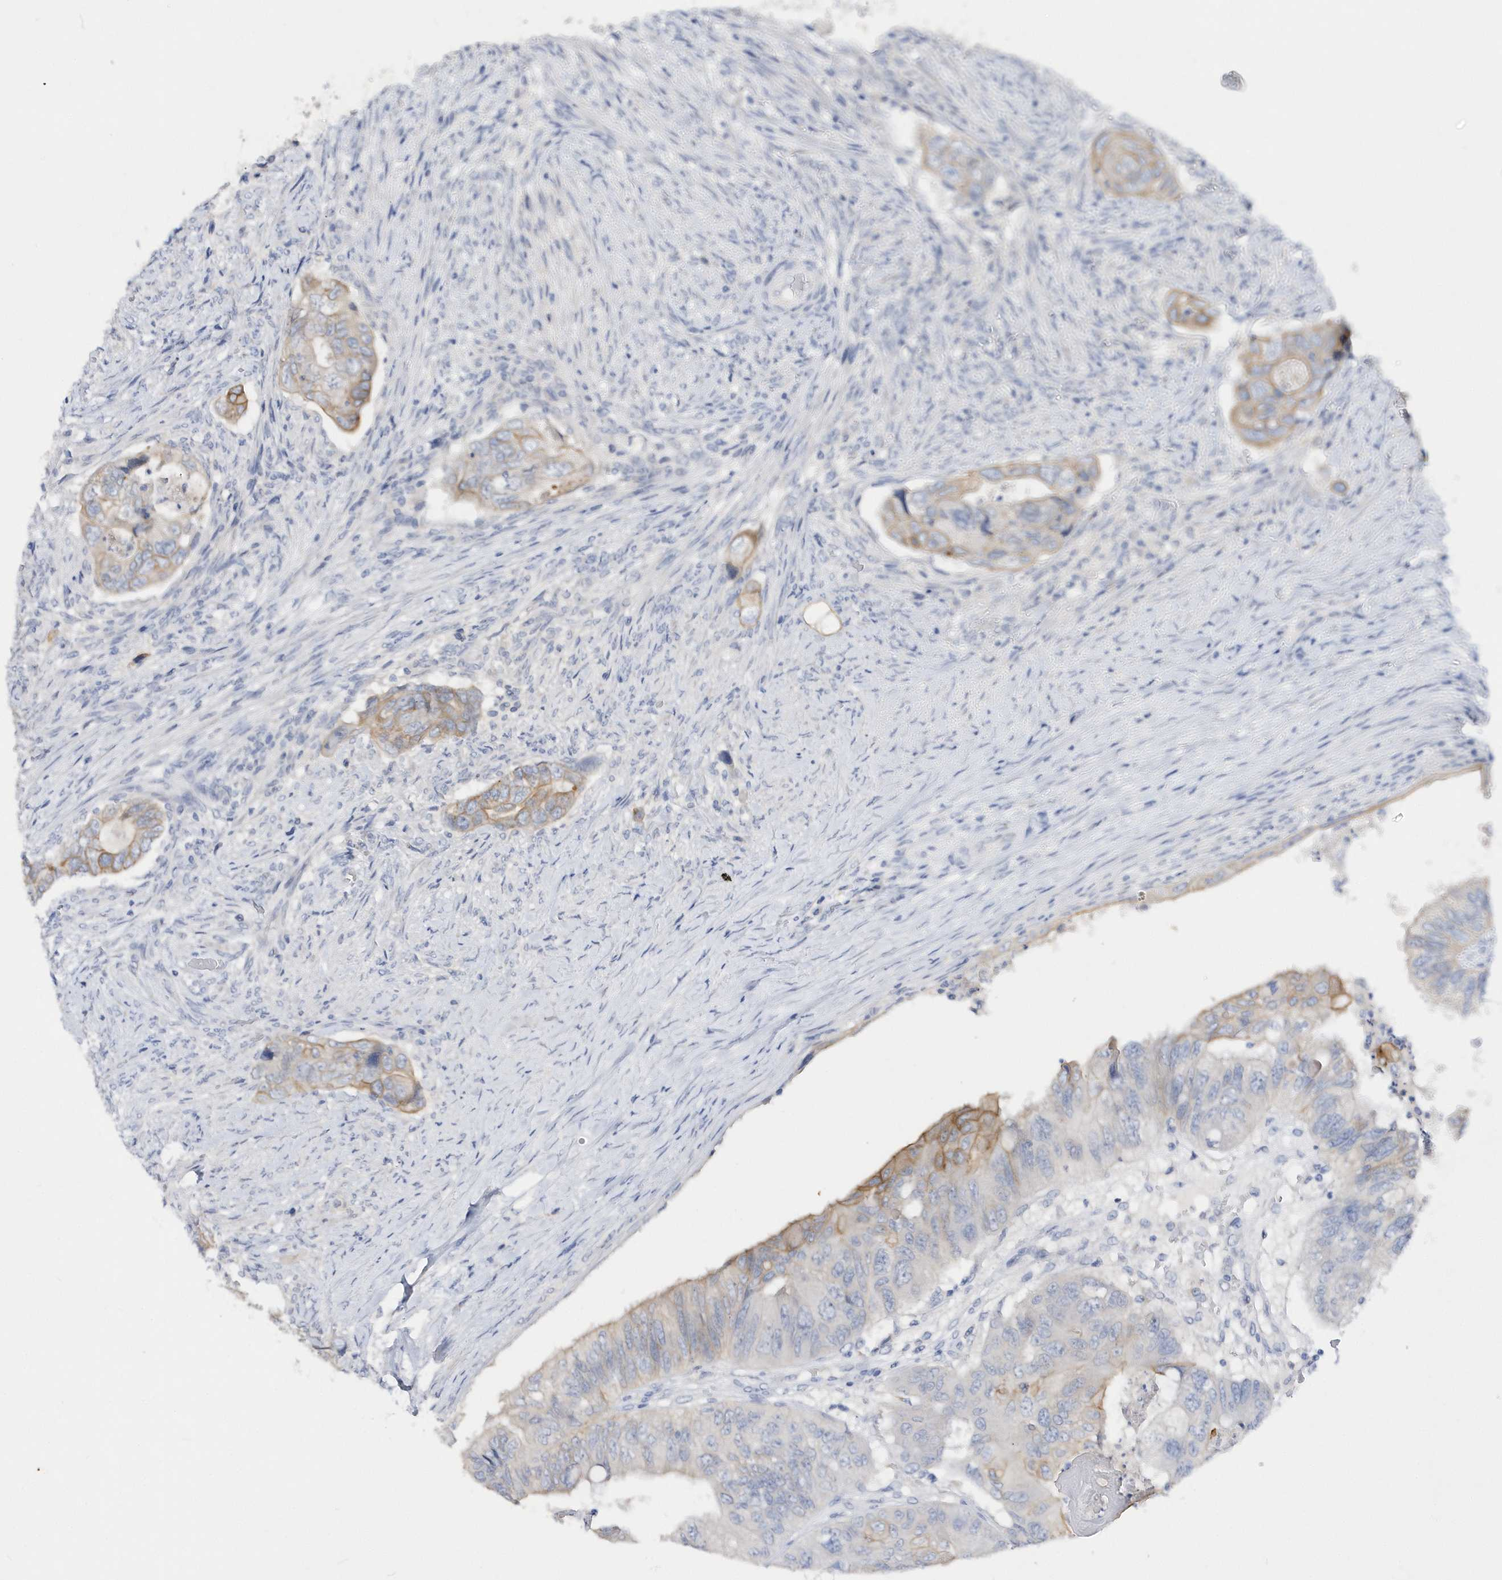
{"staining": {"intensity": "moderate", "quantity": "<25%", "location": "cytoplasmic/membranous"}, "tissue": "colorectal cancer", "cell_type": "Tumor cells", "image_type": "cancer", "snomed": [{"axis": "morphology", "description": "Adenocarcinoma, NOS"}, {"axis": "topography", "description": "Rectum"}], "caption": "The histopathology image shows staining of colorectal cancer, revealing moderate cytoplasmic/membranous protein expression (brown color) within tumor cells. (DAB IHC, brown staining for protein, blue staining for nuclei).", "gene": "RPE", "patient": {"sex": "male", "age": 63}}